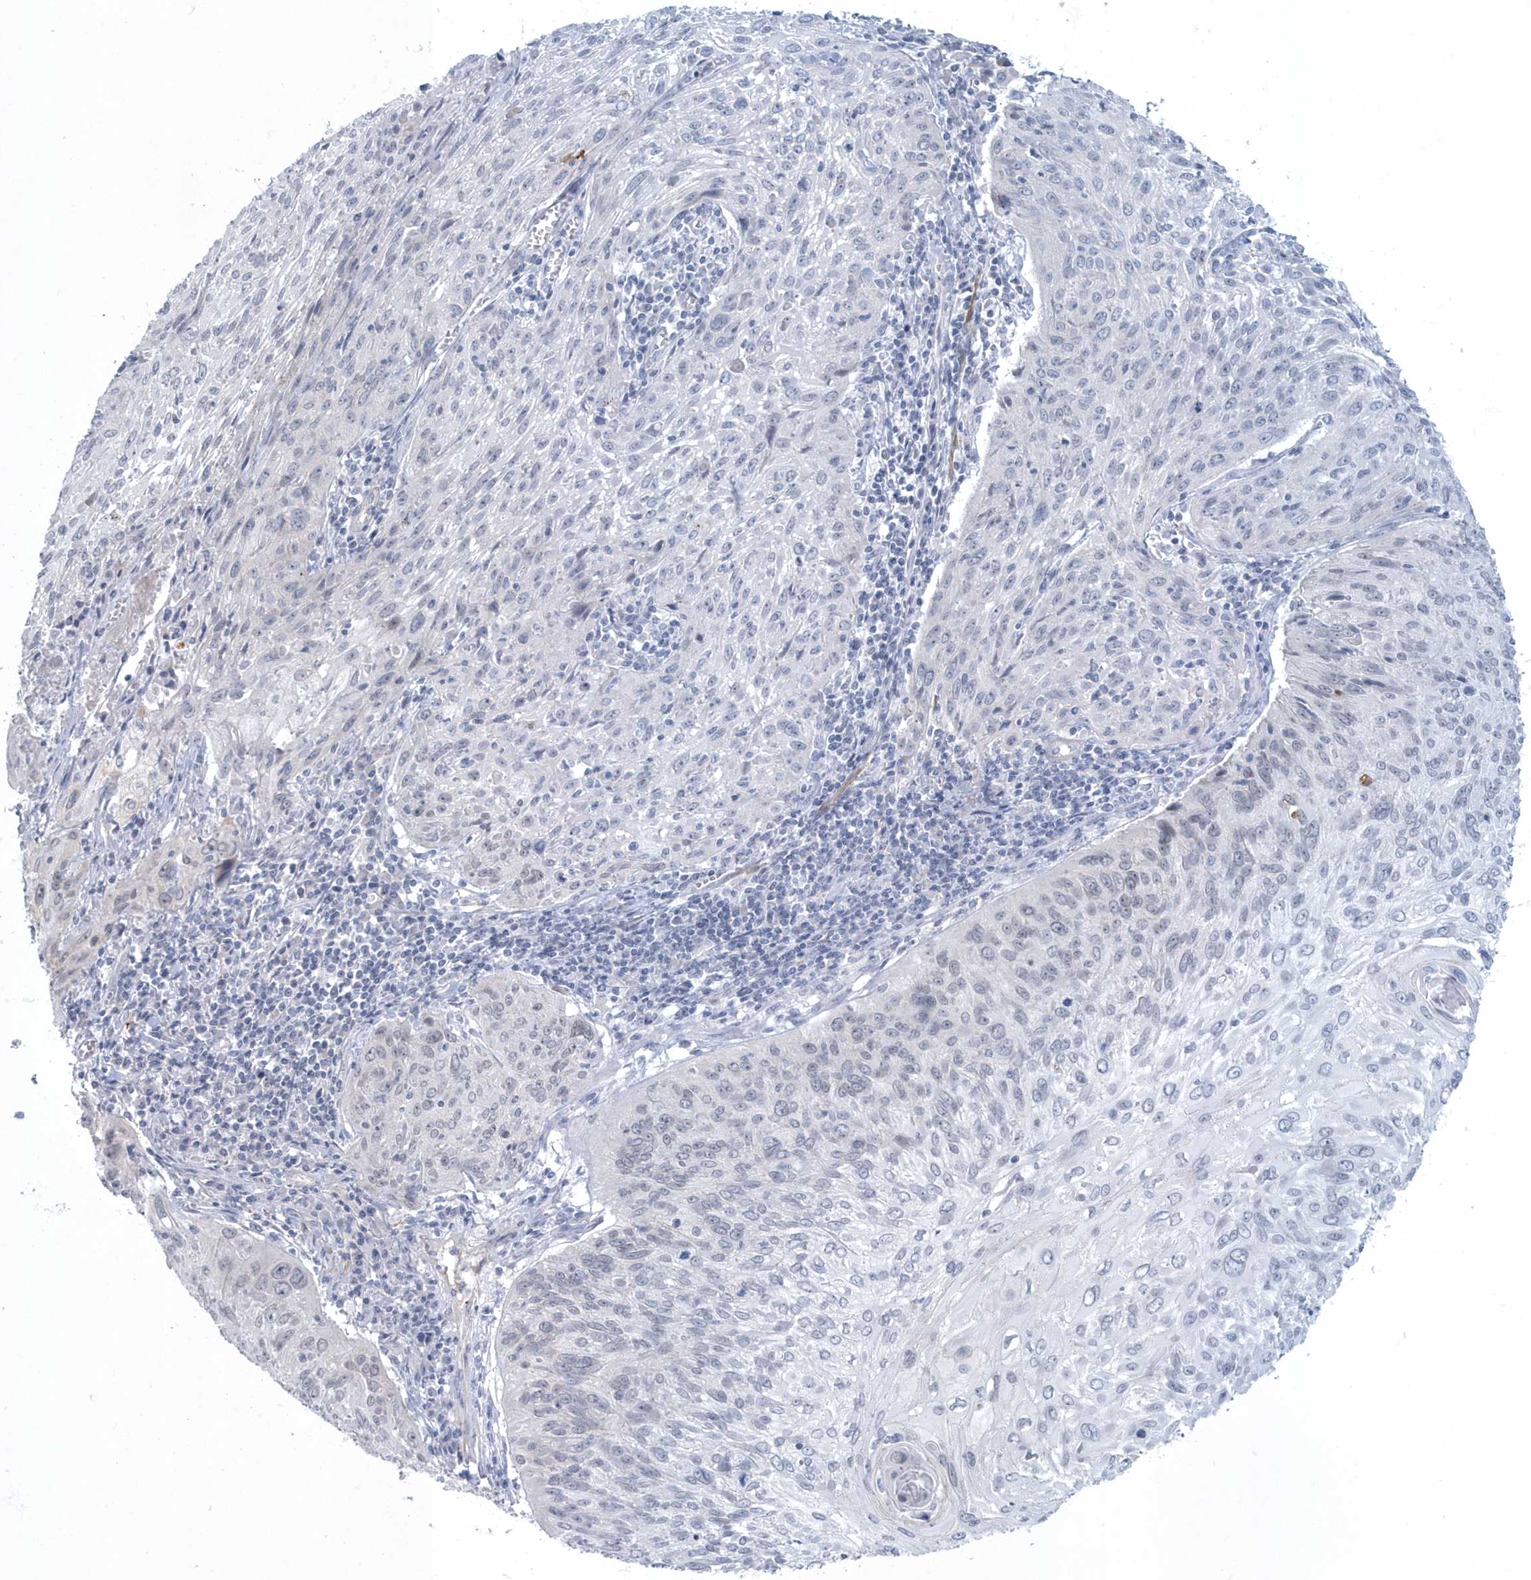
{"staining": {"intensity": "negative", "quantity": "none", "location": "none"}, "tissue": "cervical cancer", "cell_type": "Tumor cells", "image_type": "cancer", "snomed": [{"axis": "morphology", "description": "Squamous cell carcinoma, NOS"}, {"axis": "topography", "description": "Cervix"}], "caption": "IHC micrograph of cervical cancer (squamous cell carcinoma) stained for a protein (brown), which demonstrates no positivity in tumor cells.", "gene": "MYOT", "patient": {"sex": "female", "age": 51}}